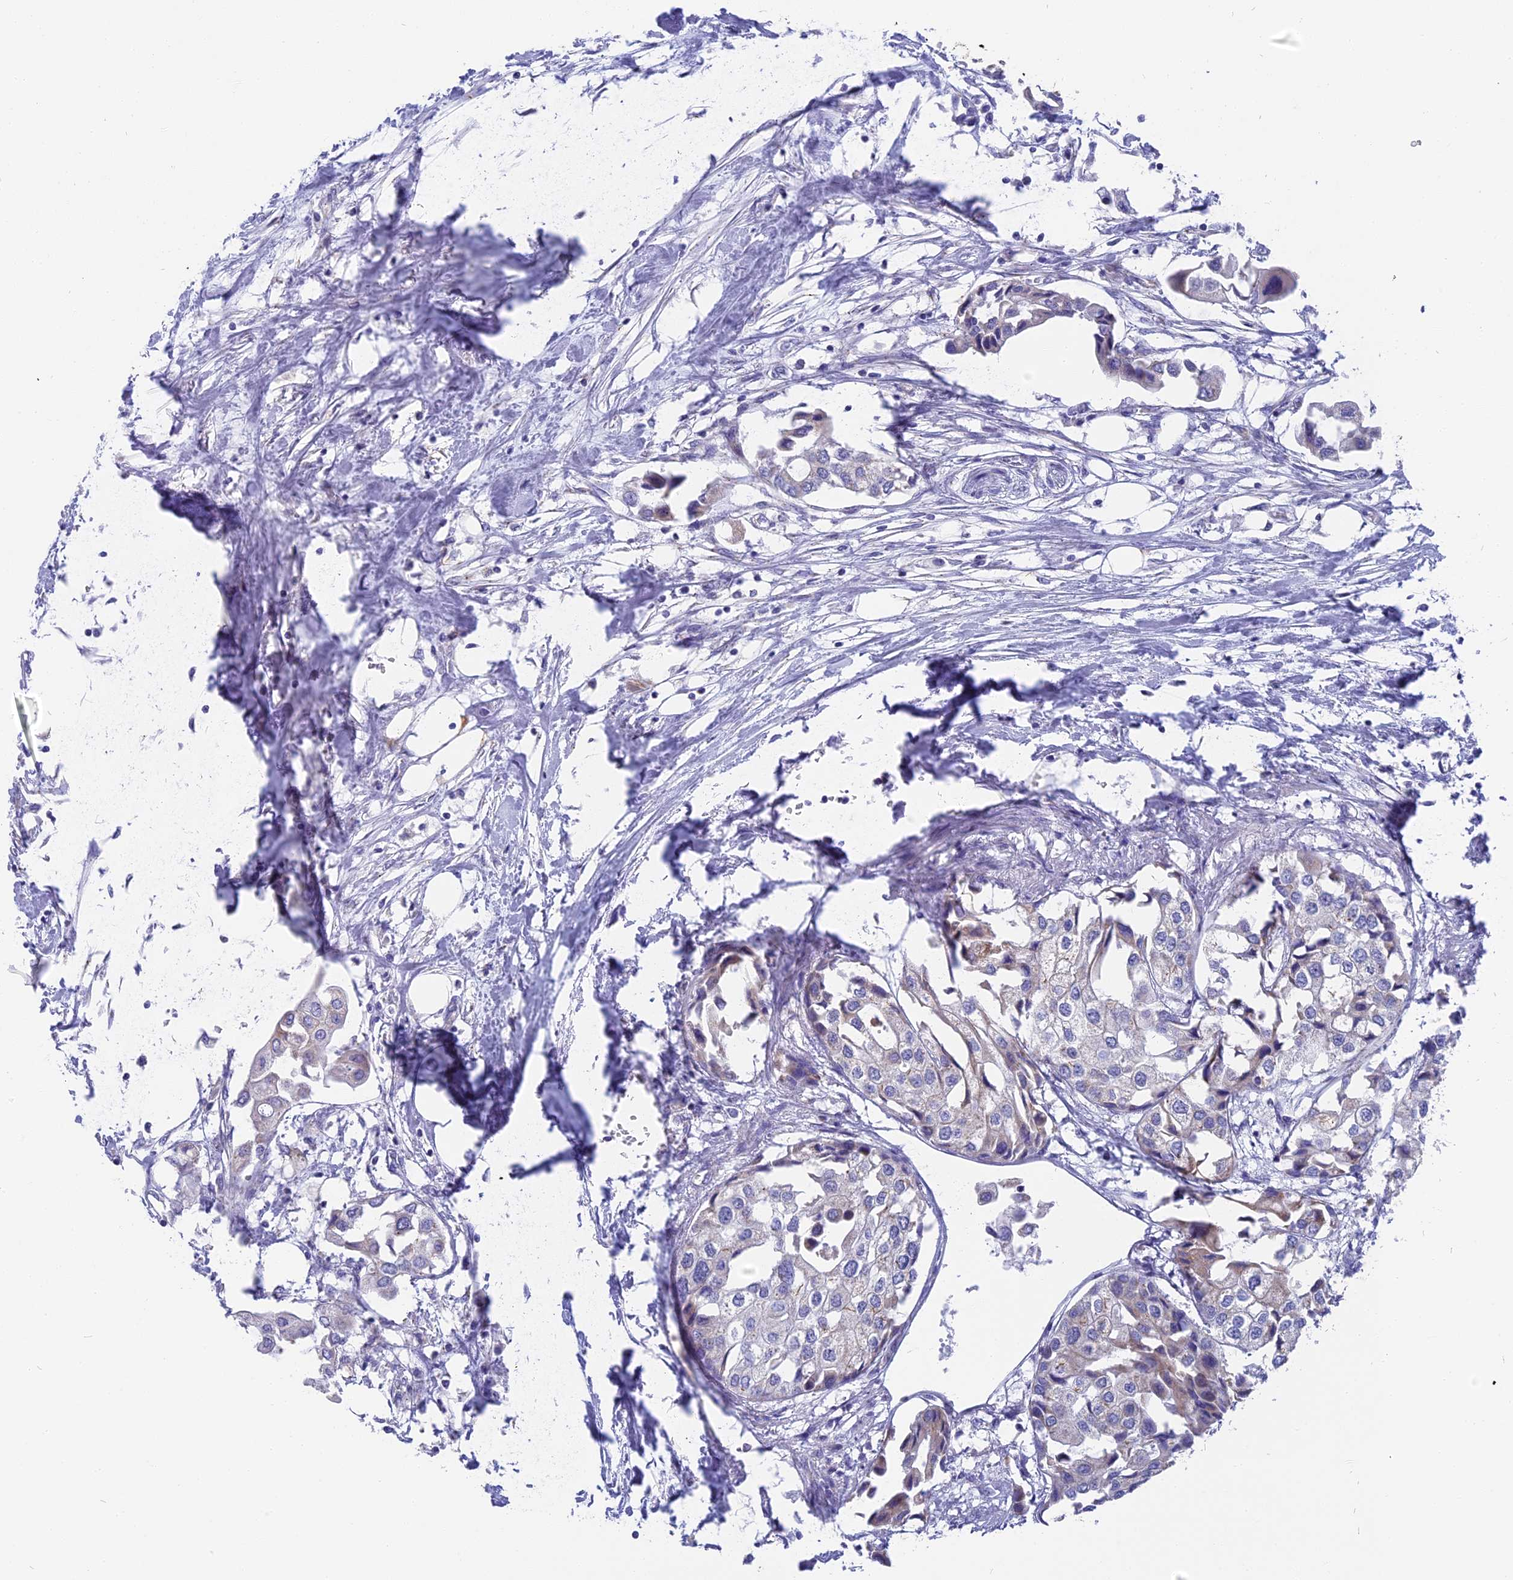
{"staining": {"intensity": "negative", "quantity": "none", "location": "none"}, "tissue": "urothelial cancer", "cell_type": "Tumor cells", "image_type": "cancer", "snomed": [{"axis": "morphology", "description": "Urothelial carcinoma, High grade"}, {"axis": "topography", "description": "Urinary bladder"}], "caption": "An immunohistochemistry (IHC) photomicrograph of urothelial carcinoma (high-grade) is shown. There is no staining in tumor cells of urothelial carcinoma (high-grade).", "gene": "DTWD1", "patient": {"sex": "male", "age": 64}}